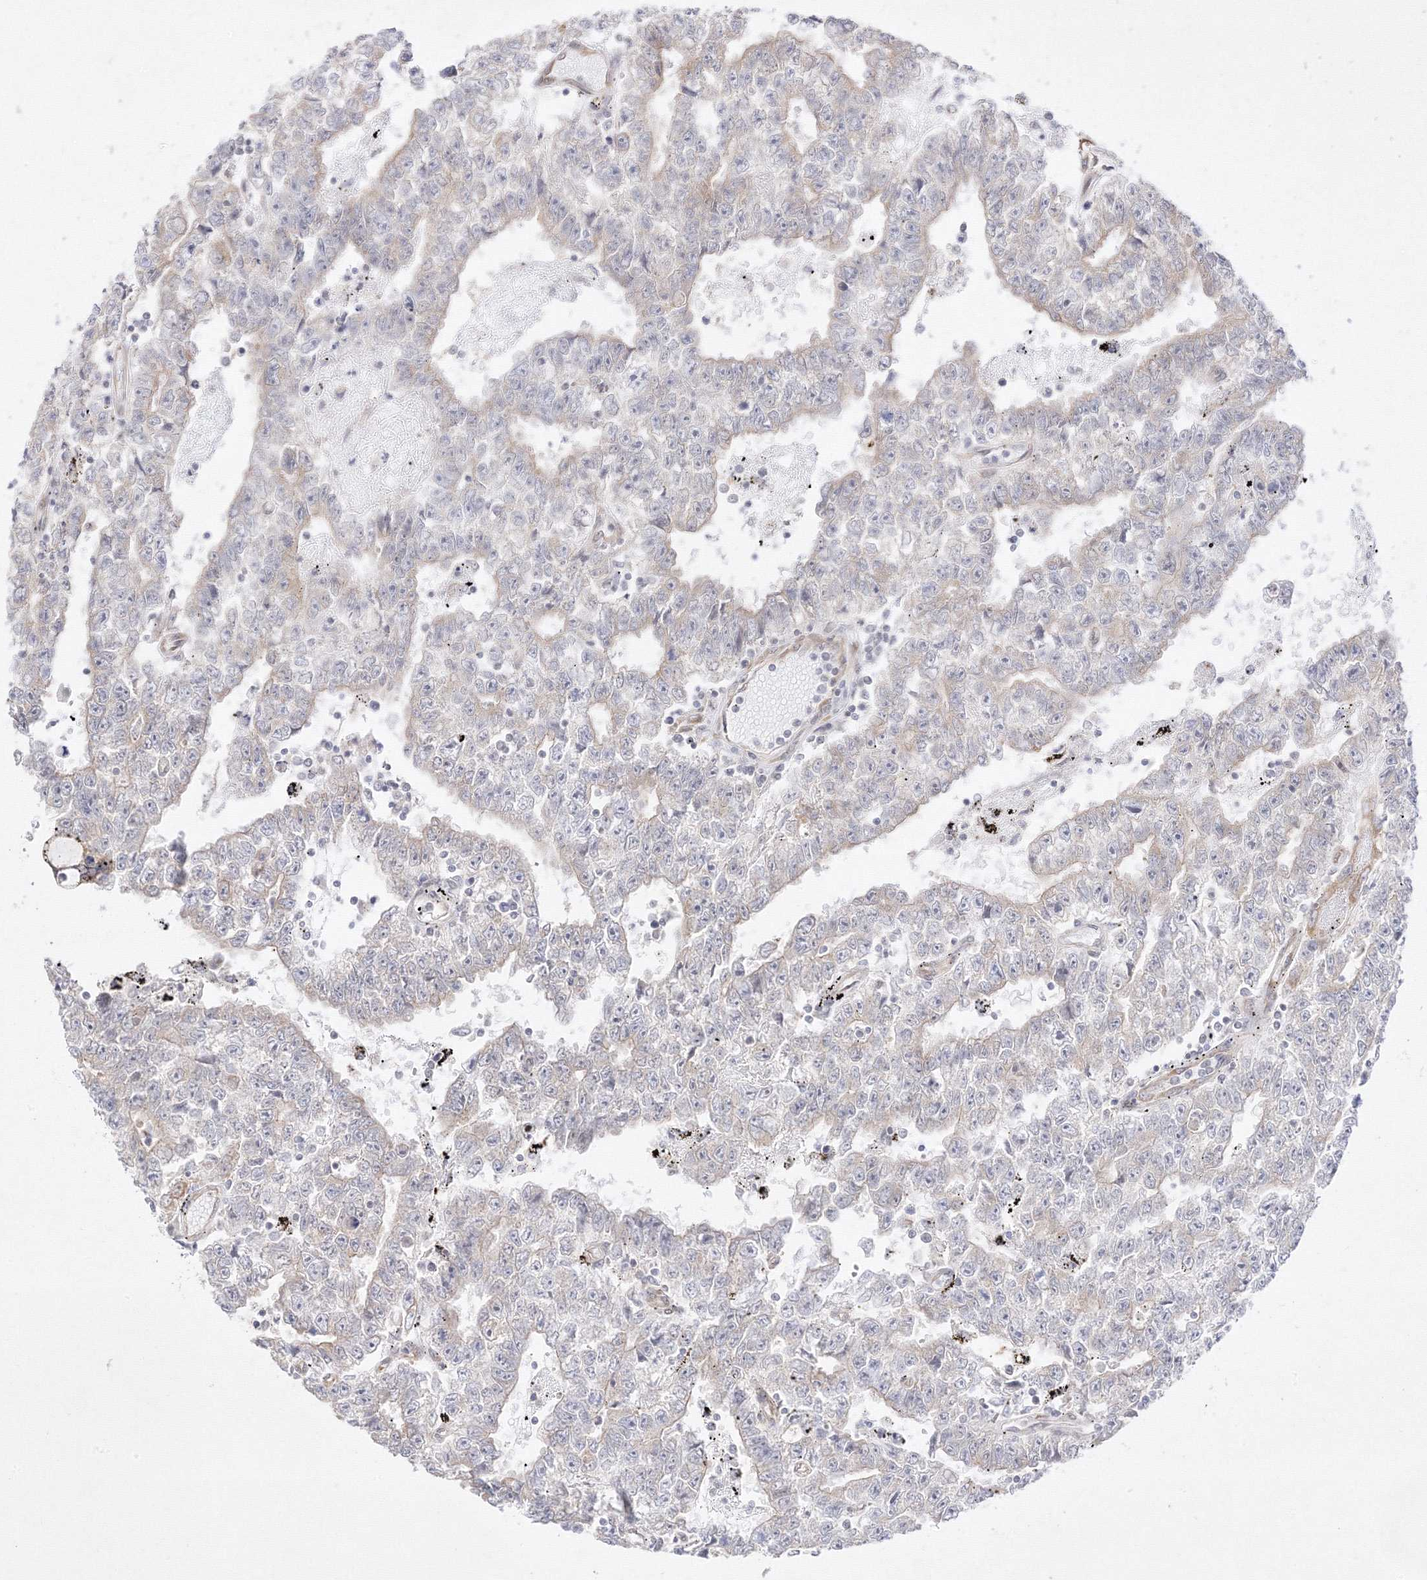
{"staining": {"intensity": "weak", "quantity": "<25%", "location": "cytoplasmic/membranous"}, "tissue": "testis cancer", "cell_type": "Tumor cells", "image_type": "cancer", "snomed": [{"axis": "morphology", "description": "Carcinoma, Embryonal, NOS"}, {"axis": "topography", "description": "Testis"}], "caption": "Immunohistochemical staining of testis cancer (embryonal carcinoma) demonstrates no significant staining in tumor cells. Nuclei are stained in blue.", "gene": "C2CD2", "patient": {"sex": "male", "age": 25}}